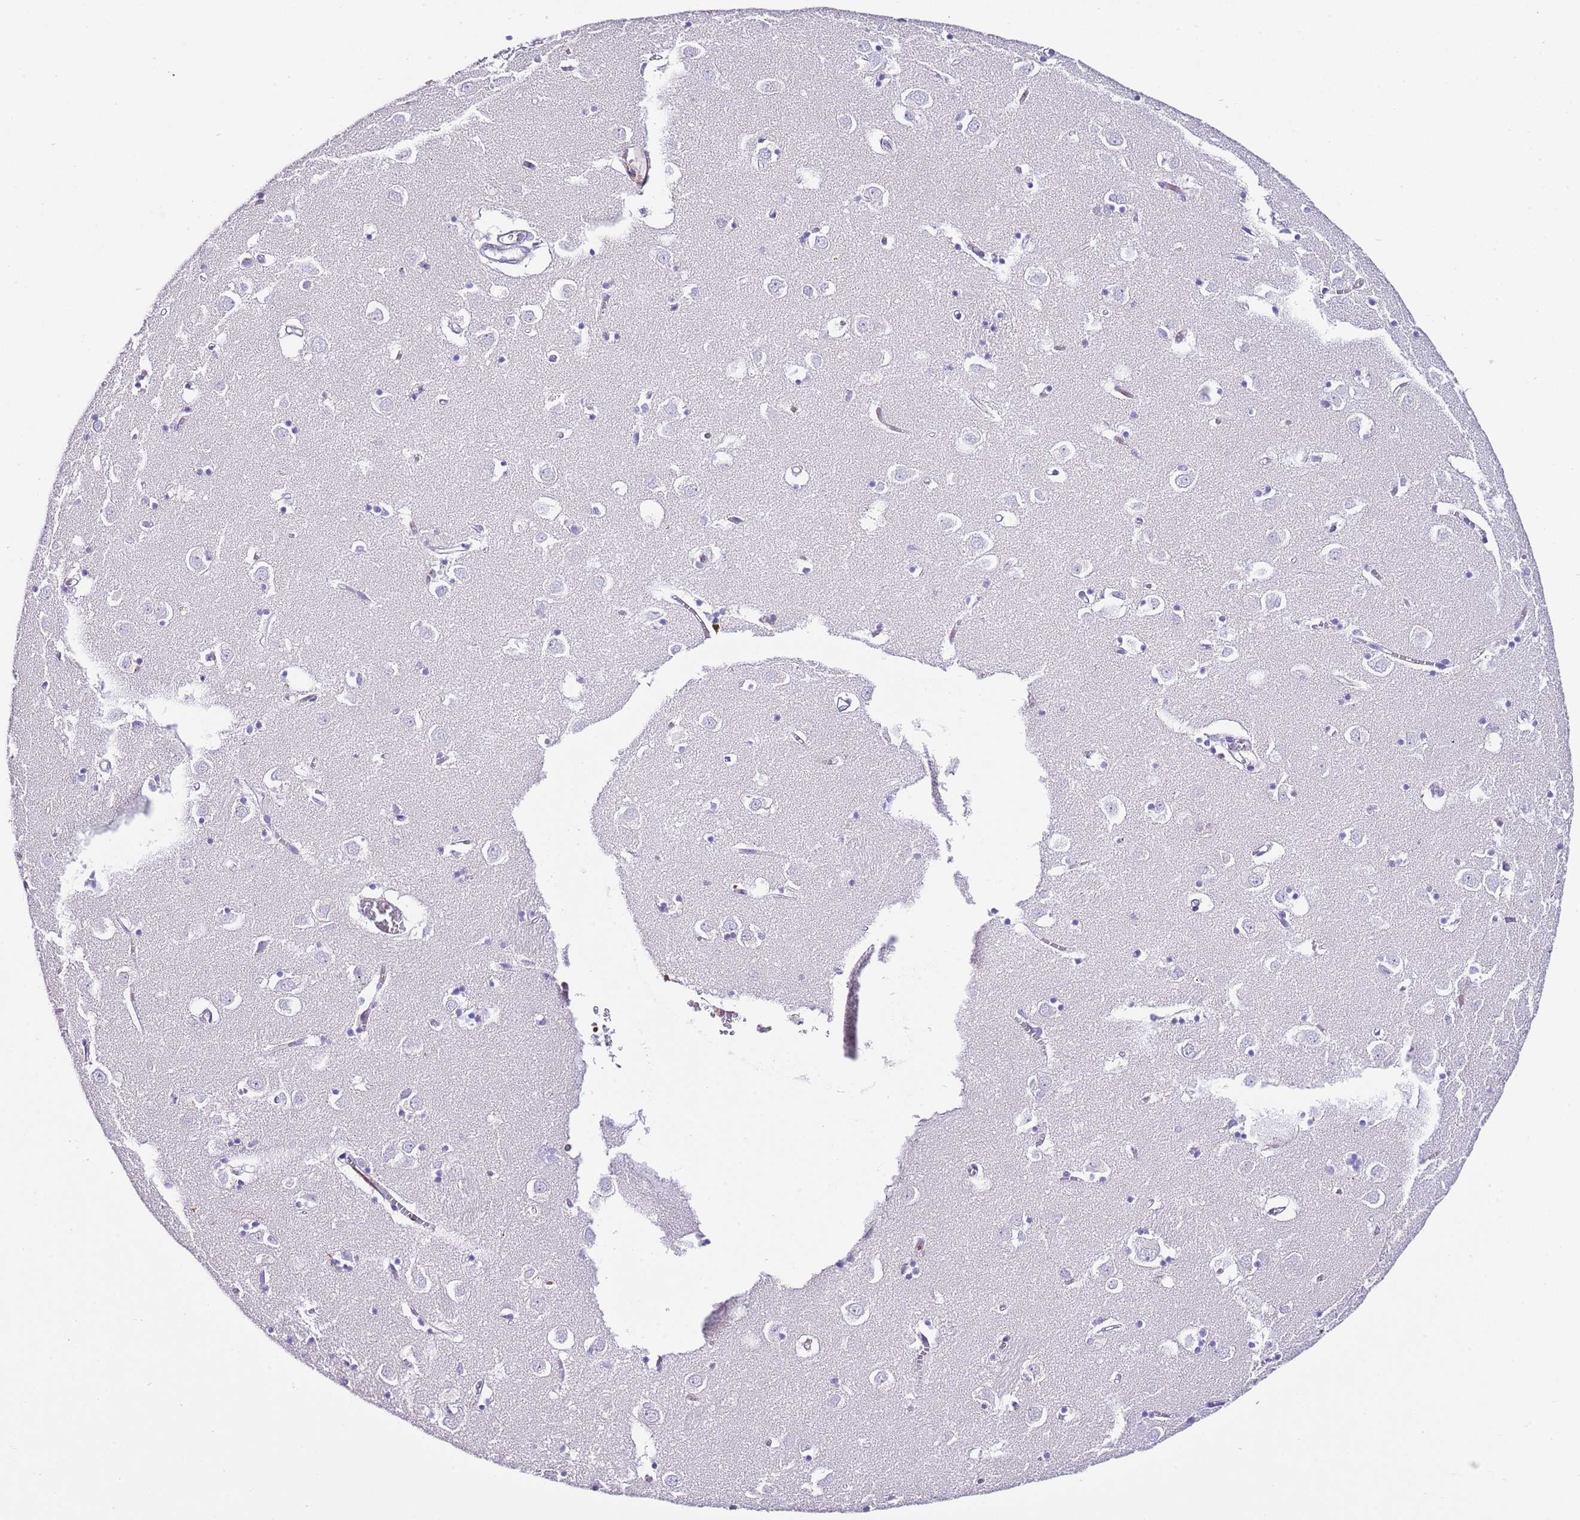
{"staining": {"intensity": "negative", "quantity": "none", "location": "none"}, "tissue": "caudate", "cell_type": "Glial cells", "image_type": "normal", "snomed": [{"axis": "morphology", "description": "Normal tissue, NOS"}, {"axis": "topography", "description": "Lateral ventricle wall"}], "caption": "DAB (3,3'-diaminobenzidine) immunohistochemical staining of normal caudate reveals no significant positivity in glial cells.", "gene": "ALDH3A1", "patient": {"sex": "male", "age": 70}}